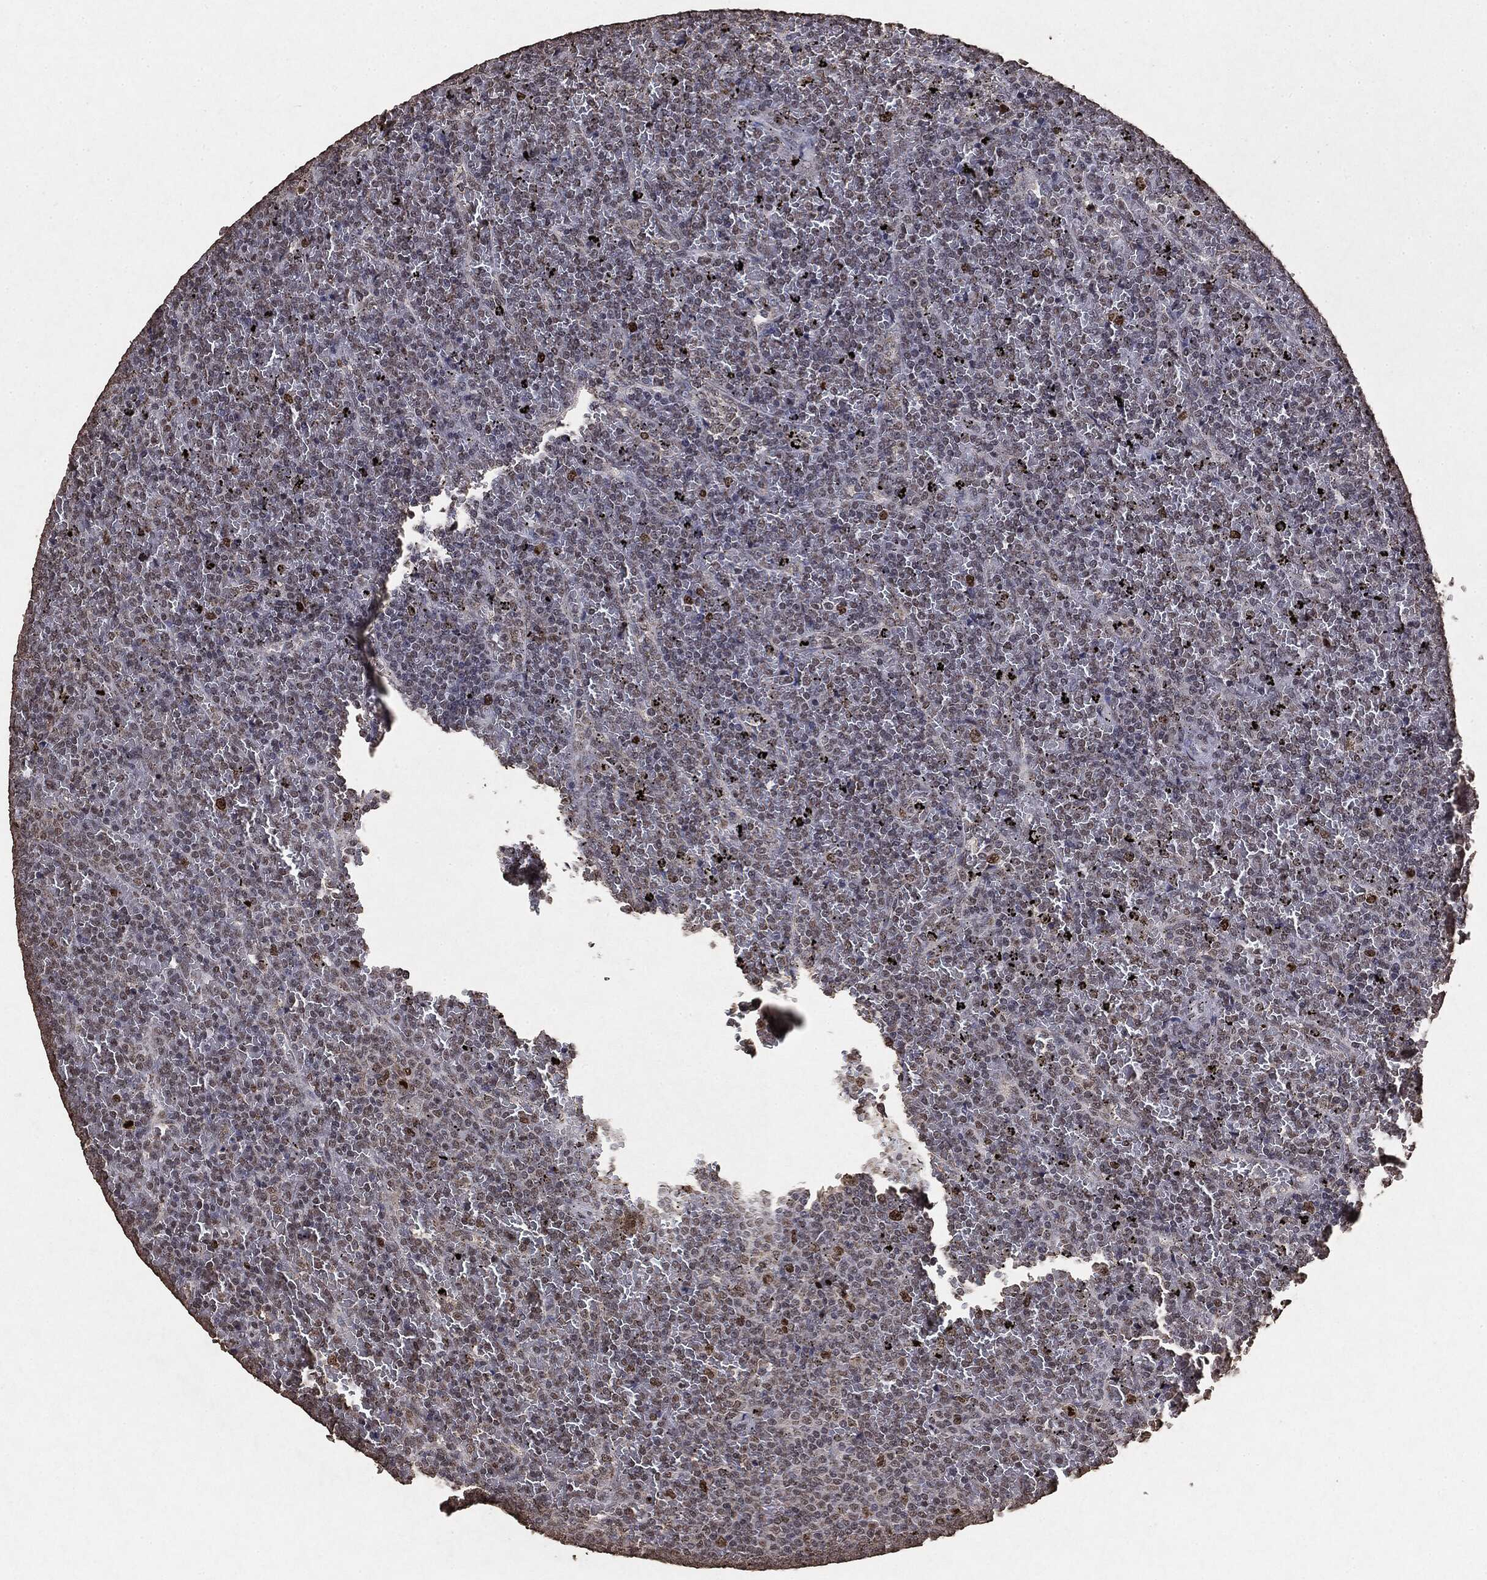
{"staining": {"intensity": "negative", "quantity": "none", "location": "none"}, "tissue": "lymphoma", "cell_type": "Tumor cells", "image_type": "cancer", "snomed": [{"axis": "morphology", "description": "Malignant lymphoma, non-Hodgkin's type, Low grade"}, {"axis": "topography", "description": "Spleen"}], "caption": "This is an IHC histopathology image of lymphoma. There is no staining in tumor cells.", "gene": "RAD18", "patient": {"sex": "female", "age": 77}}